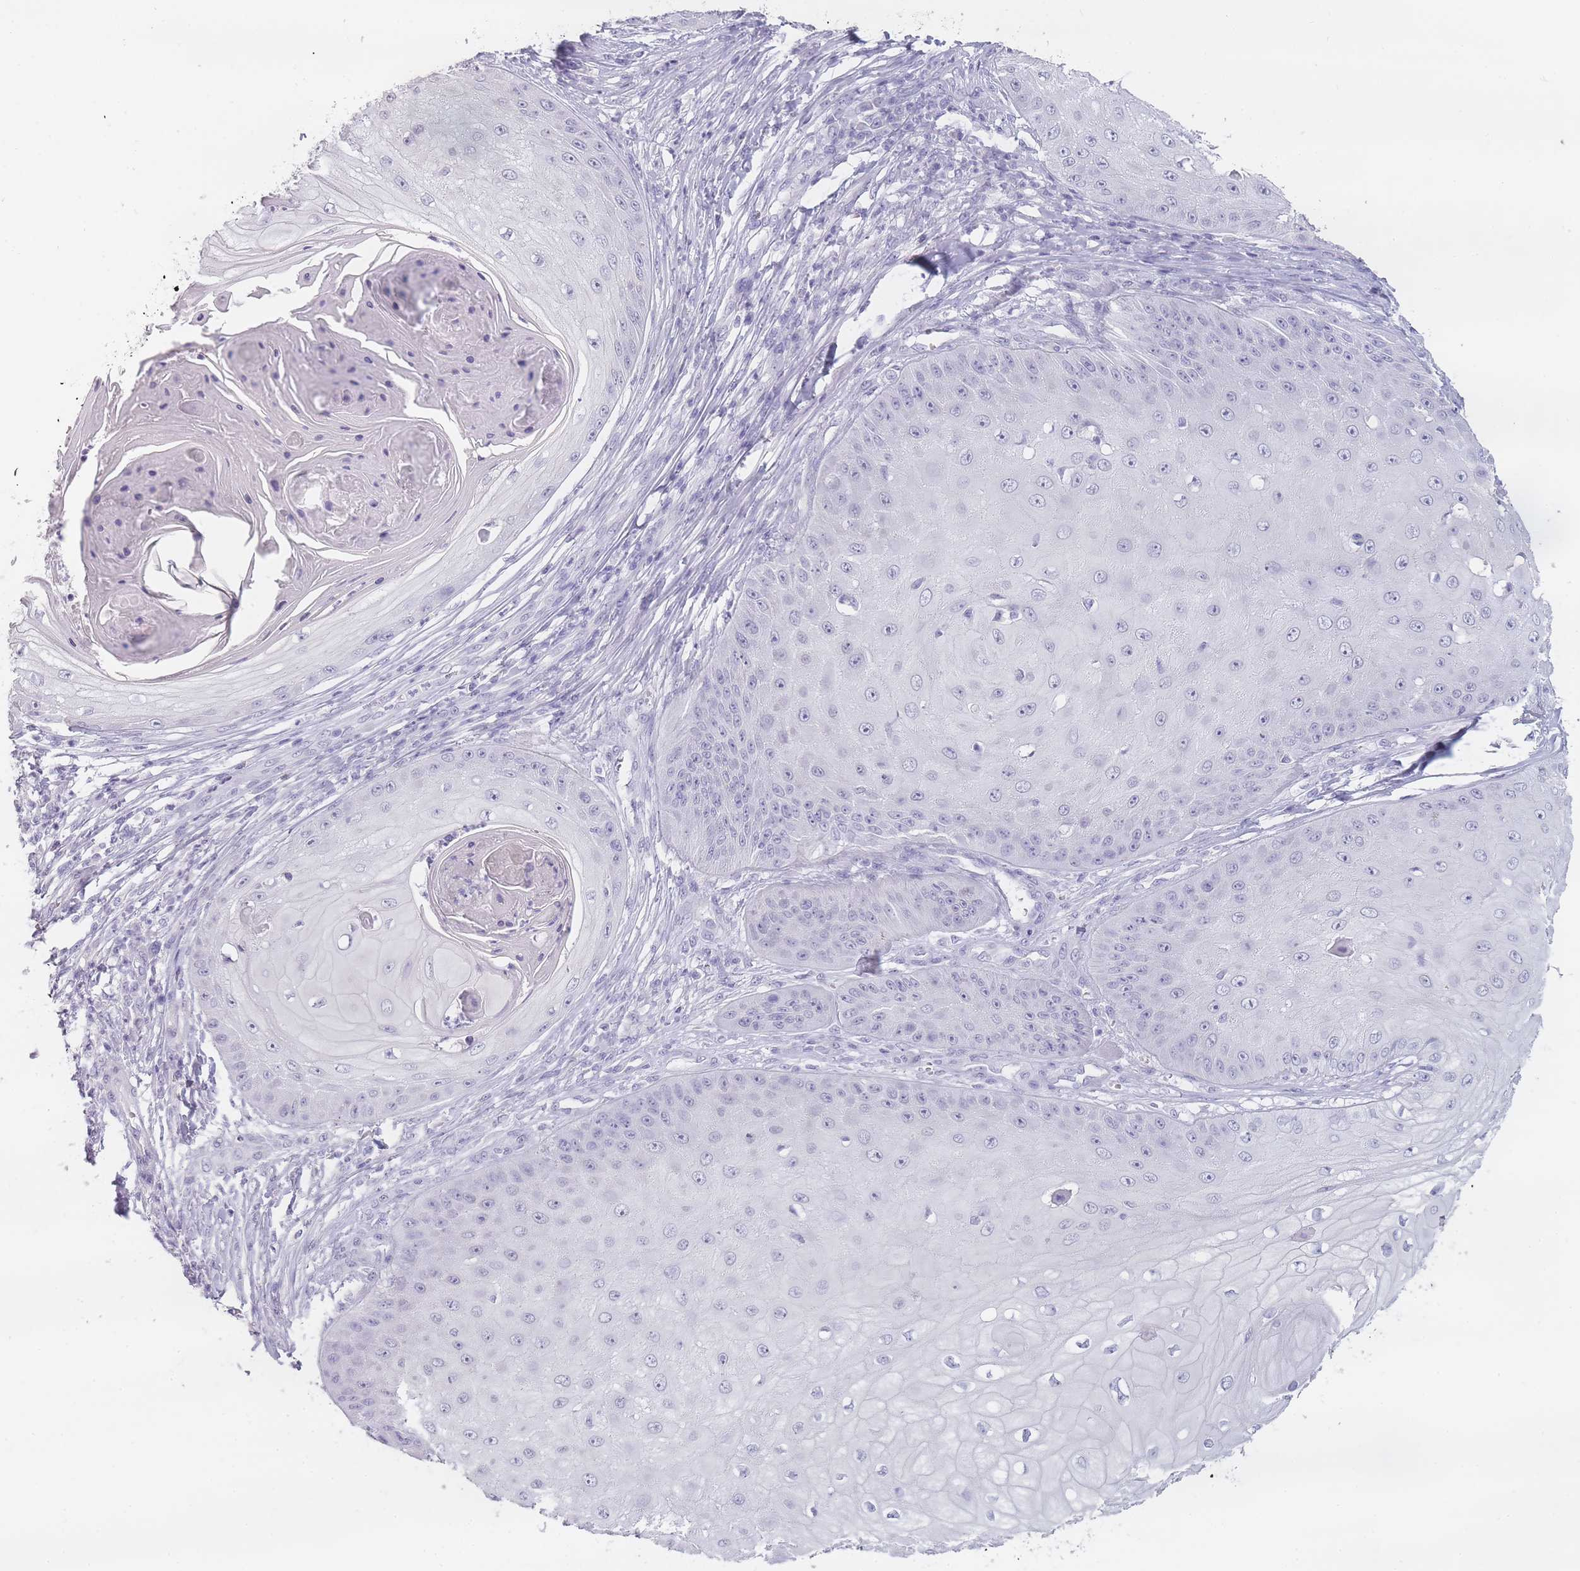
{"staining": {"intensity": "negative", "quantity": "none", "location": "none"}, "tissue": "skin cancer", "cell_type": "Tumor cells", "image_type": "cancer", "snomed": [{"axis": "morphology", "description": "Squamous cell carcinoma, NOS"}, {"axis": "topography", "description": "Skin"}], "caption": "Immunohistochemical staining of human squamous cell carcinoma (skin) exhibits no significant staining in tumor cells.", "gene": "INS", "patient": {"sex": "male", "age": 70}}